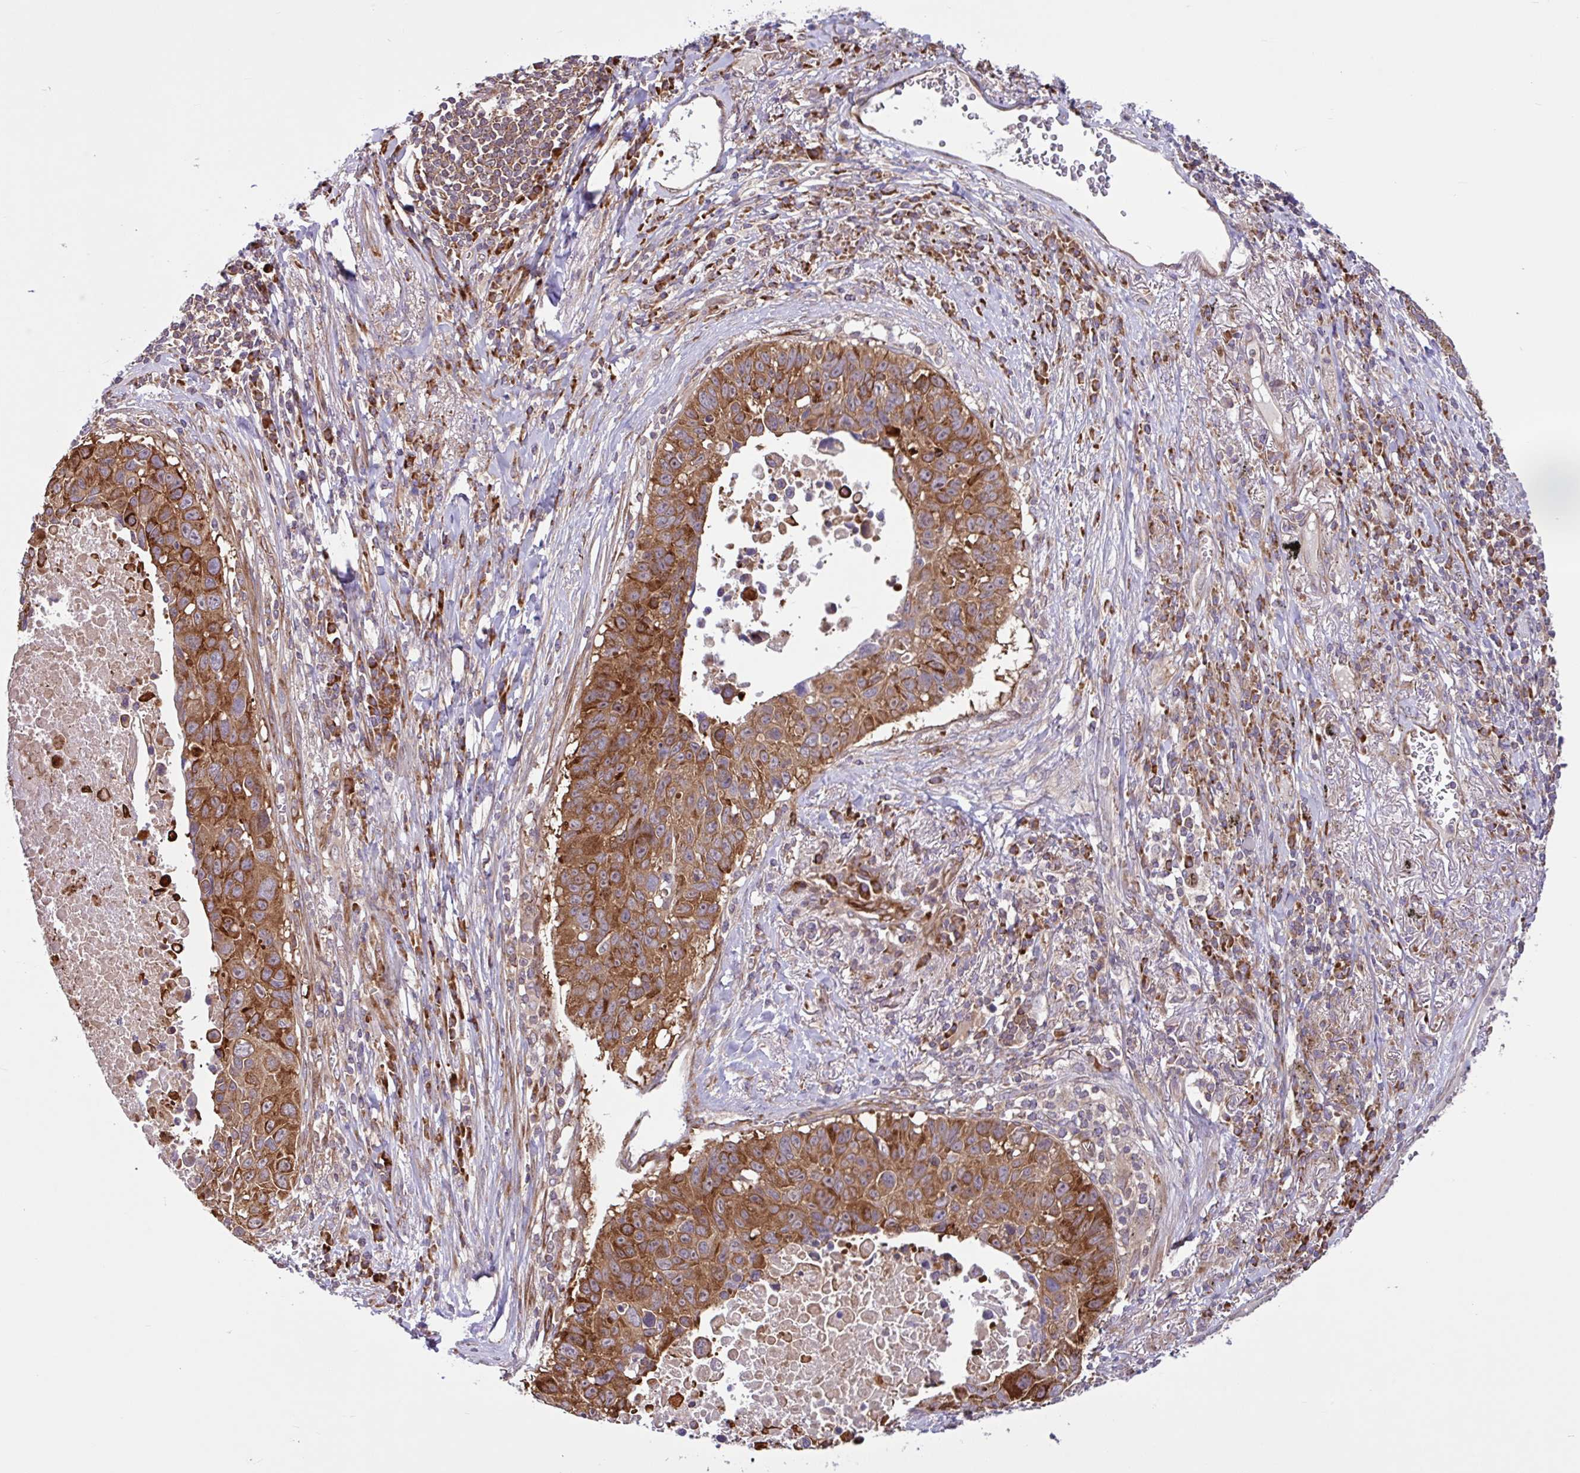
{"staining": {"intensity": "moderate", "quantity": ">75%", "location": "cytoplasmic/membranous"}, "tissue": "lung cancer", "cell_type": "Tumor cells", "image_type": "cancer", "snomed": [{"axis": "morphology", "description": "Squamous cell carcinoma, NOS"}, {"axis": "topography", "description": "Lung"}], "caption": "Lung cancer stained with immunohistochemistry reveals moderate cytoplasmic/membranous staining in approximately >75% of tumor cells.", "gene": "NTPCR", "patient": {"sex": "male", "age": 66}}